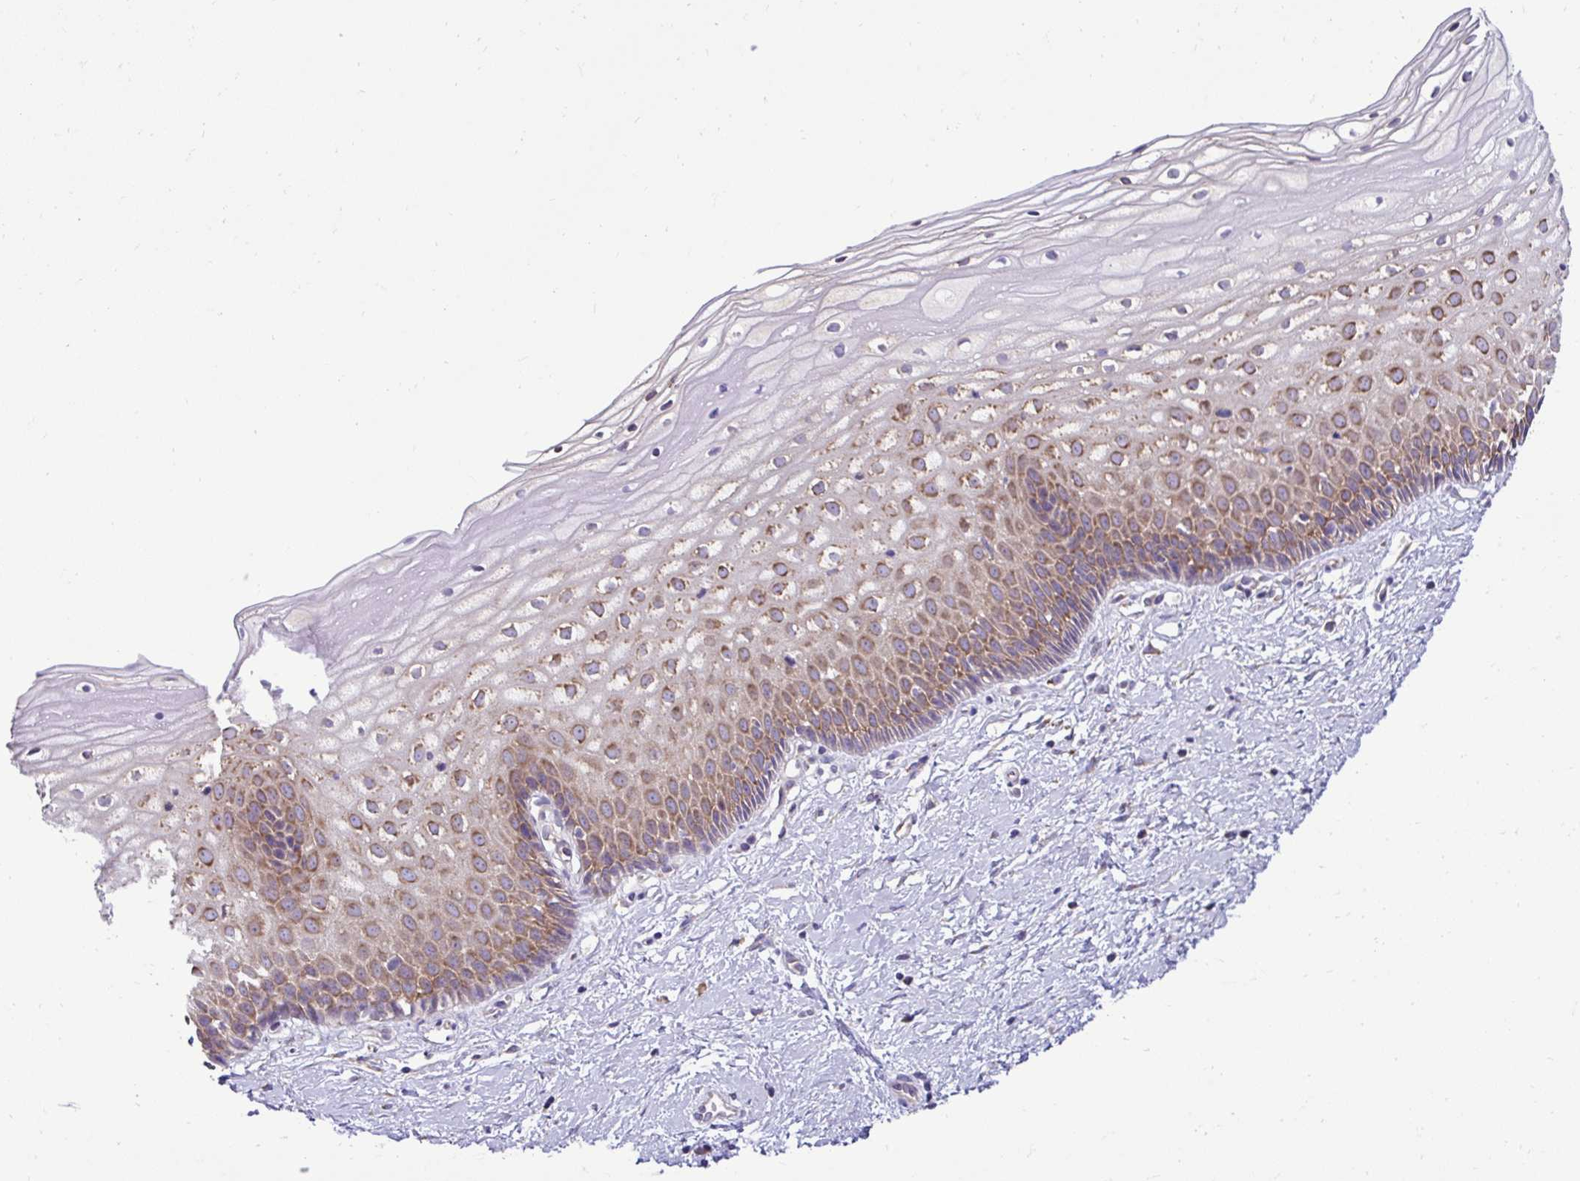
{"staining": {"intensity": "moderate", "quantity": "25%-75%", "location": "cytoplasmic/membranous"}, "tissue": "cervix", "cell_type": "Squamous epithelial cells", "image_type": "normal", "snomed": [{"axis": "morphology", "description": "Normal tissue, NOS"}, {"axis": "topography", "description": "Cervix"}], "caption": "The photomicrograph reveals a brown stain indicating the presence of a protein in the cytoplasmic/membranous of squamous epithelial cells in cervix.", "gene": "RPL7", "patient": {"sex": "female", "age": 36}}